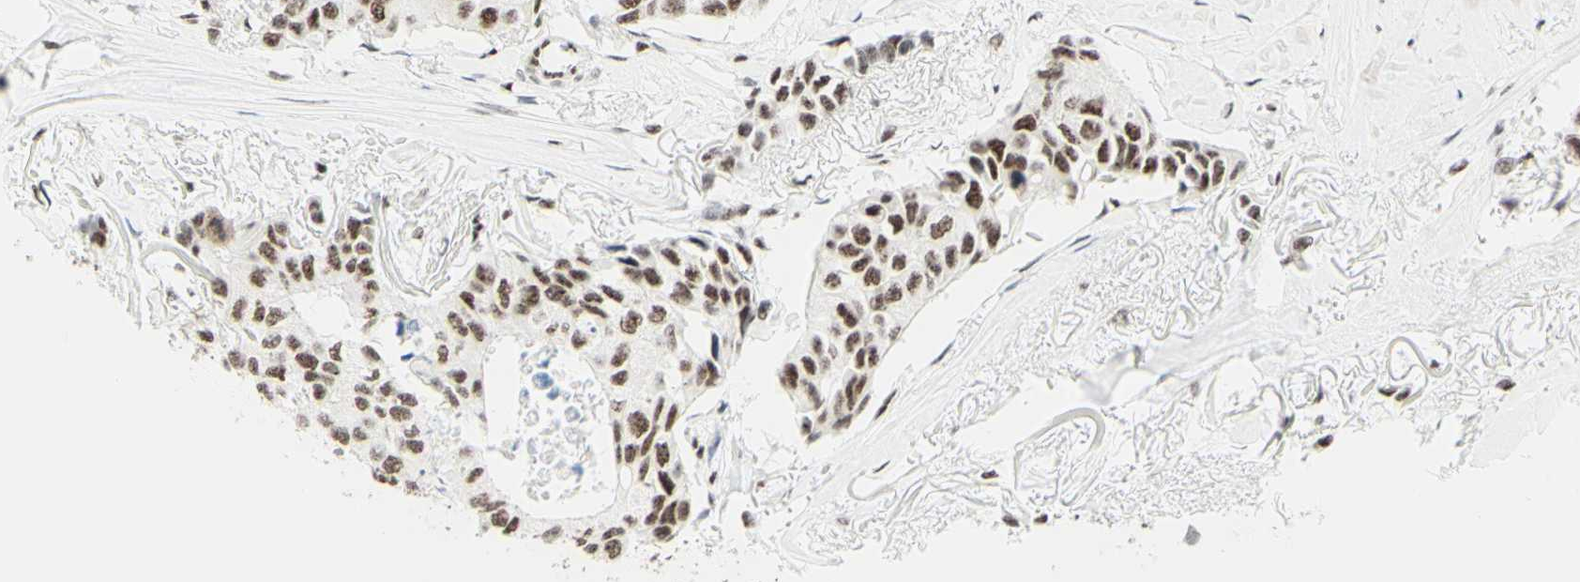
{"staining": {"intensity": "weak", "quantity": ">75%", "location": "nuclear"}, "tissue": "breast cancer", "cell_type": "Tumor cells", "image_type": "cancer", "snomed": [{"axis": "morphology", "description": "Duct carcinoma"}, {"axis": "topography", "description": "Breast"}], "caption": "This micrograph displays breast invasive ductal carcinoma stained with immunohistochemistry (IHC) to label a protein in brown. The nuclear of tumor cells show weak positivity for the protein. Nuclei are counter-stained blue.", "gene": "WTAP", "patient": {"sex": "female", "age": 80}}